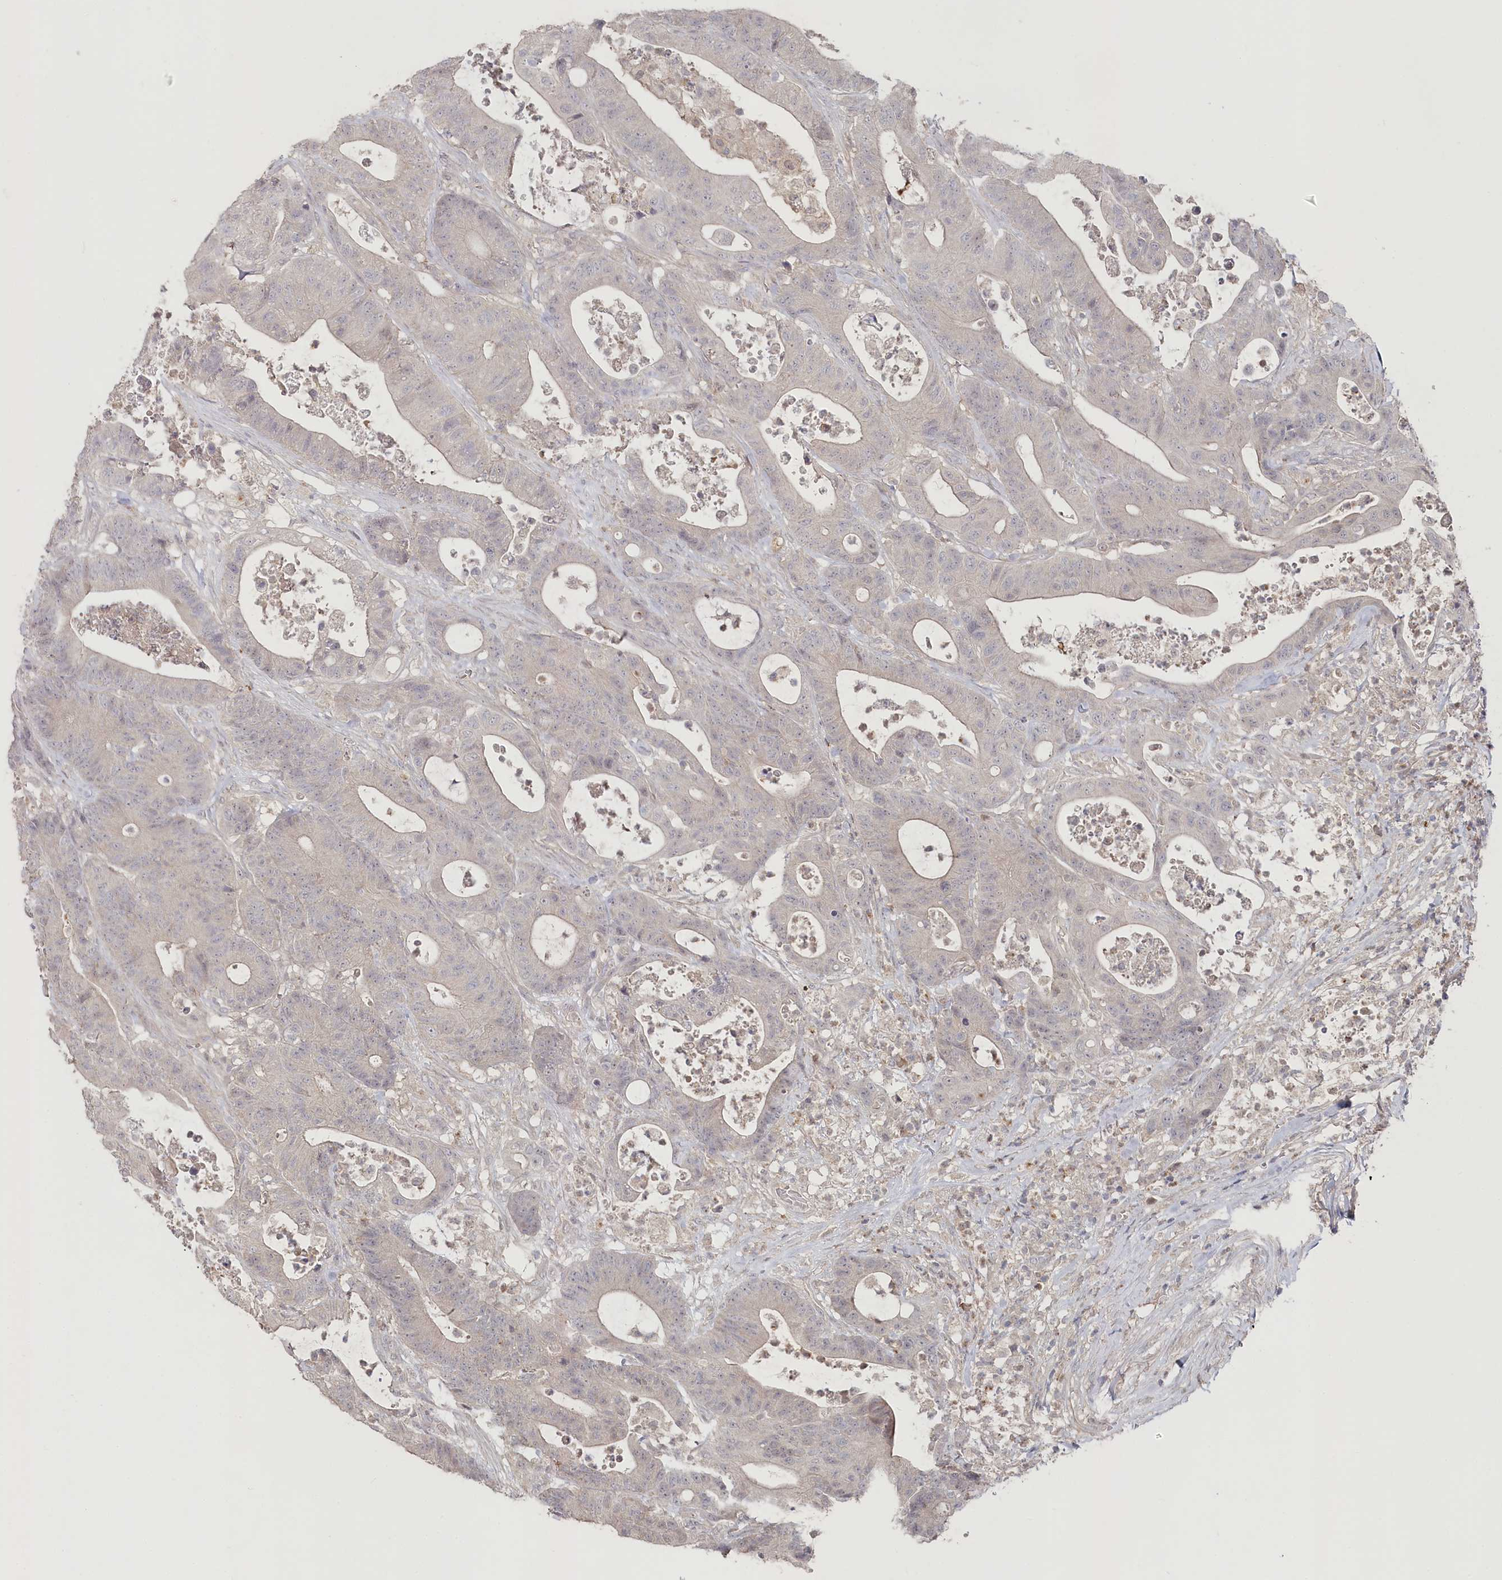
{"staining": {"intensity": "negative", "quantity": "none", "location": "none"}, "tissue": "colorectal cancer", "cell_type": "Tumor cells", "image_type": "cancer", "snomed": [{"axis": "morphology", "description": "Adenocarcinoma, NOS"}, {"axis": "topography", "description": "Colon"}], "caption": "The image reveals no staining of tumor cells in colorectal cancer.", "gene": "TGFBRAP1", "patient": {"sex": "female", "age": 84}}